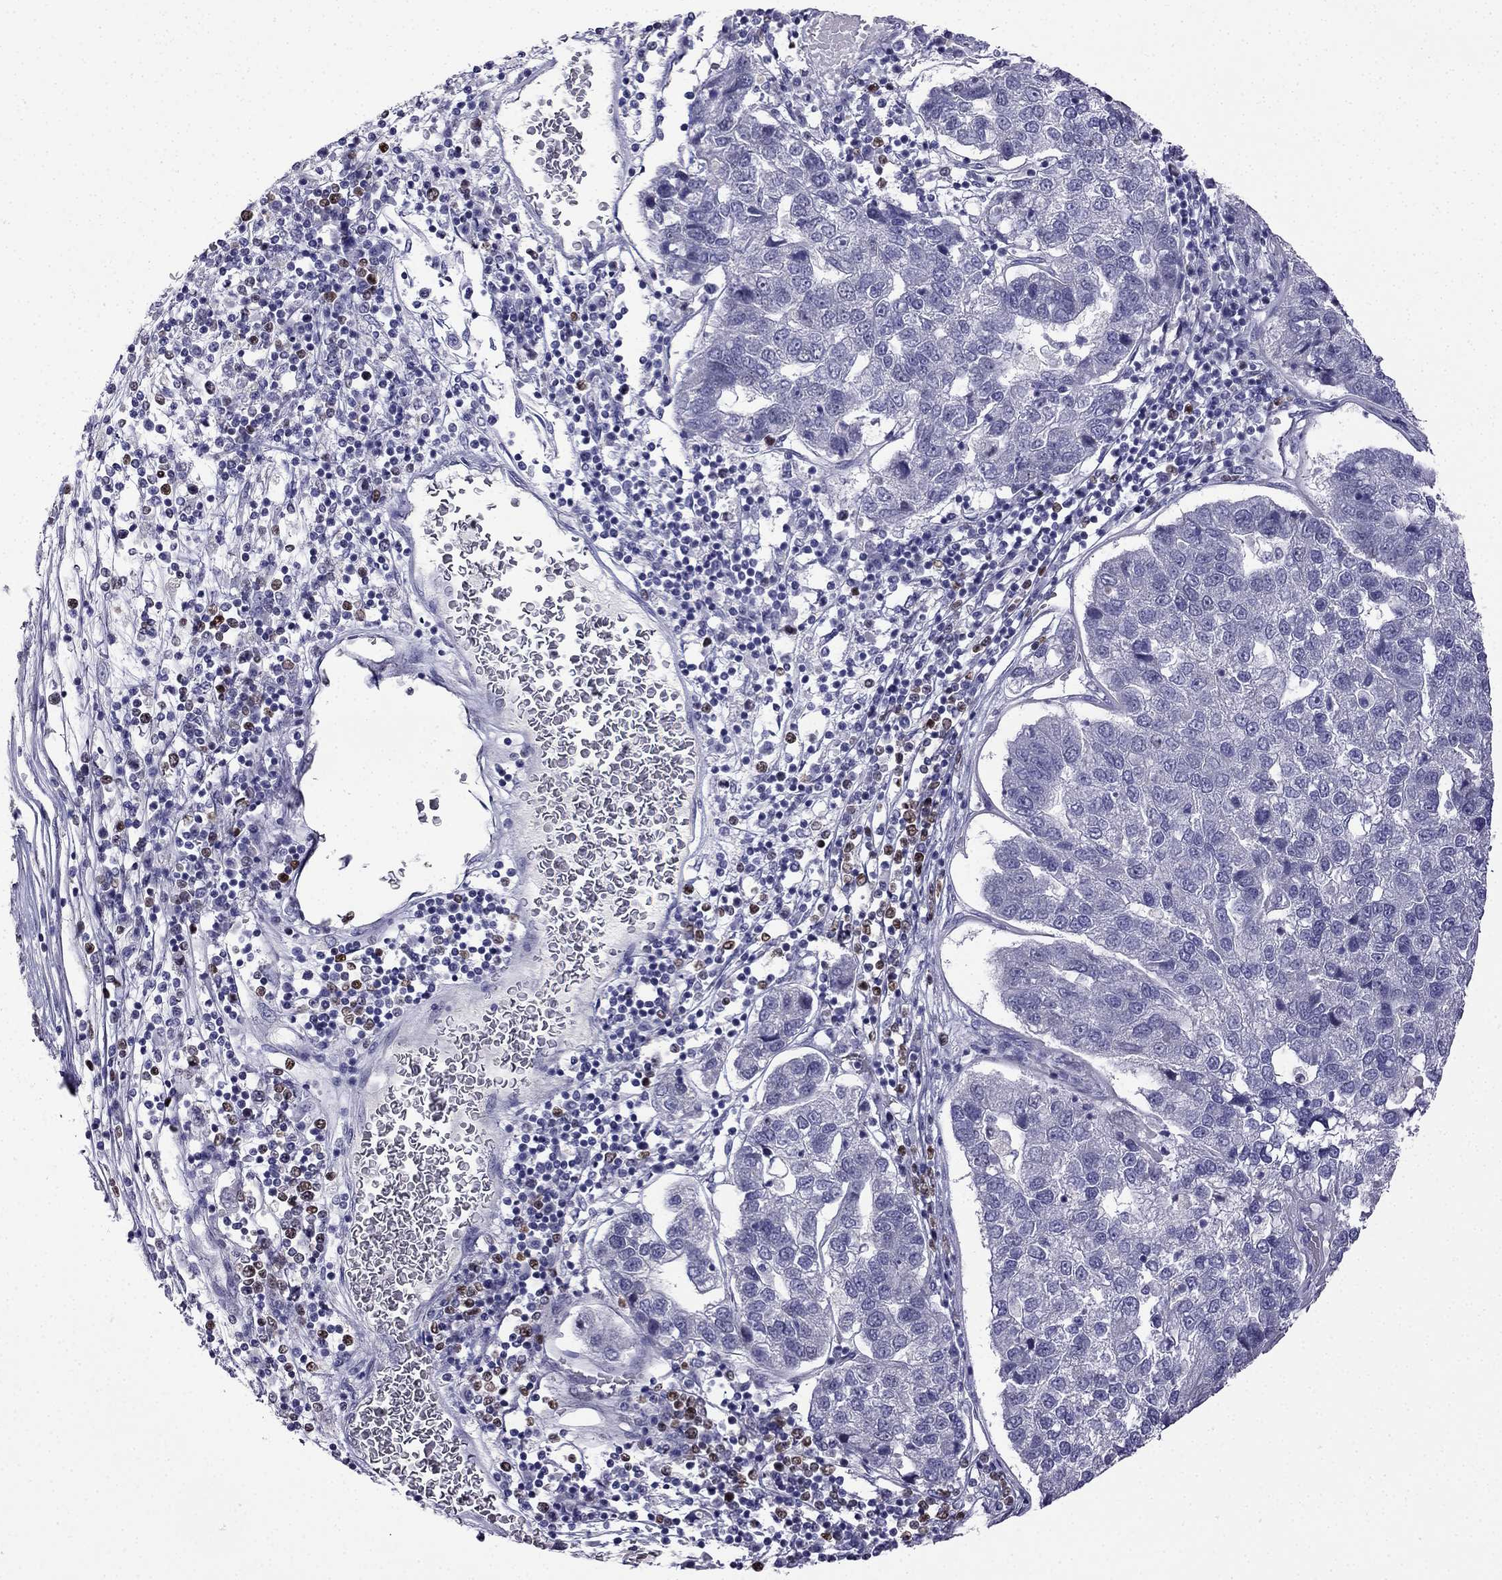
{"staining": {"intensity": "negative", "quantity": "none", "location": "none"}, "tissue": "pancreatic cancer", "cell_type": "Tumor cells", "image_type": "cancer", "snomed": [{"axis": "morphology", "description": "Adenocarcinoma, NOS"}, {"axis": "topography", "description": "Pancreas"}], "caption": "Immunohistochemistry (IHC) micrograph of adenocarcinoma (pancreatic) stained for a protein (brown), which shows no expression in tumor cells.", "gene": "UHRF1", "patient": {"sex": "female", "age": 61}}